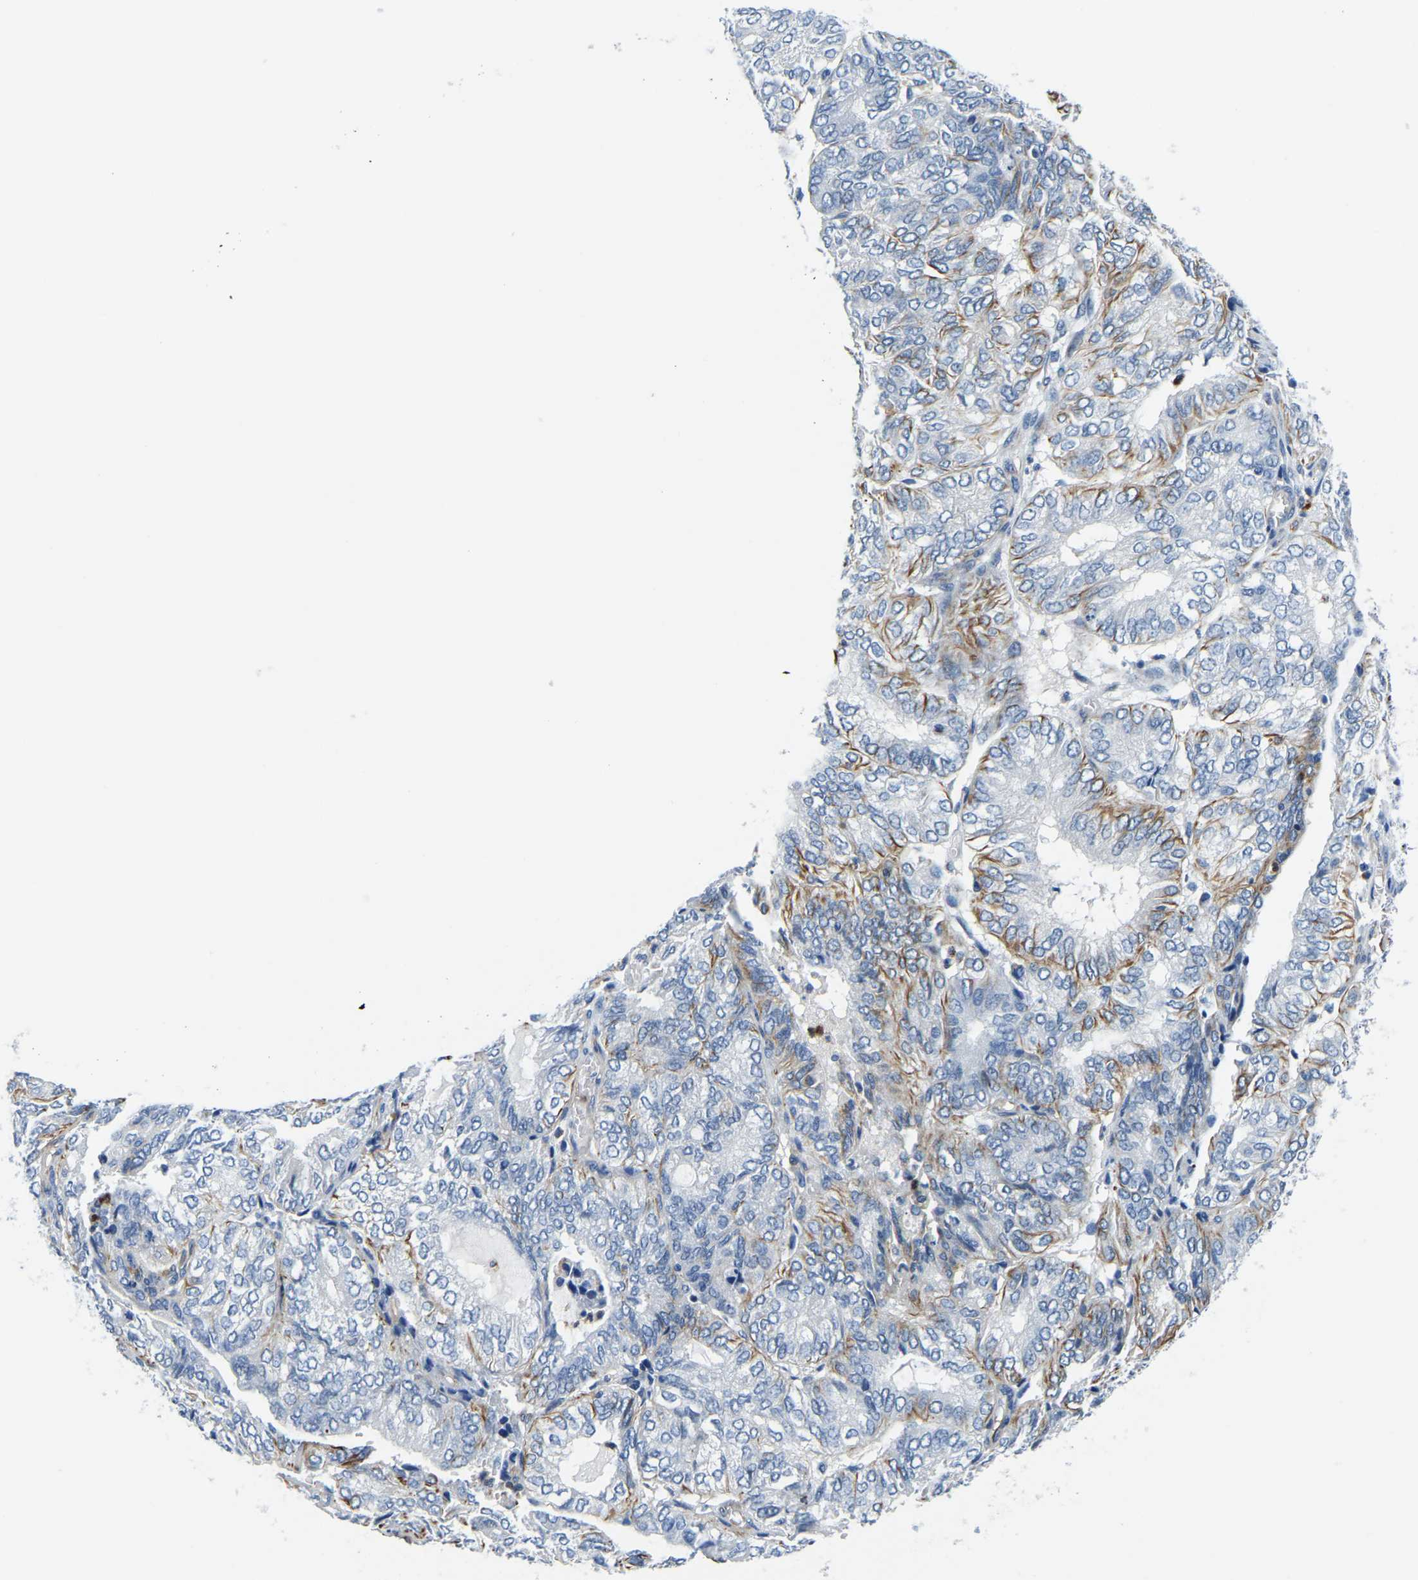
{"staining": {"intensity": "negative", "quantity": "none", "location": "none"}, "tissue": "endometrial cancer", "cell_type": "Tumor cells", "image_type": "cancer", "snomed": [{"axis": "morphology", "description": "Adenocarcinoma, NOS"}, {"axis": "topography", "description": "Uterus"}], "caption": "This is an immunohistochemistry photomicrograph of endometrial cancer (adenocarcinoma). There is no positivity in tumor cells.", "gene": "MS4A3", "patient": {"sex": "female", "age": 60}}